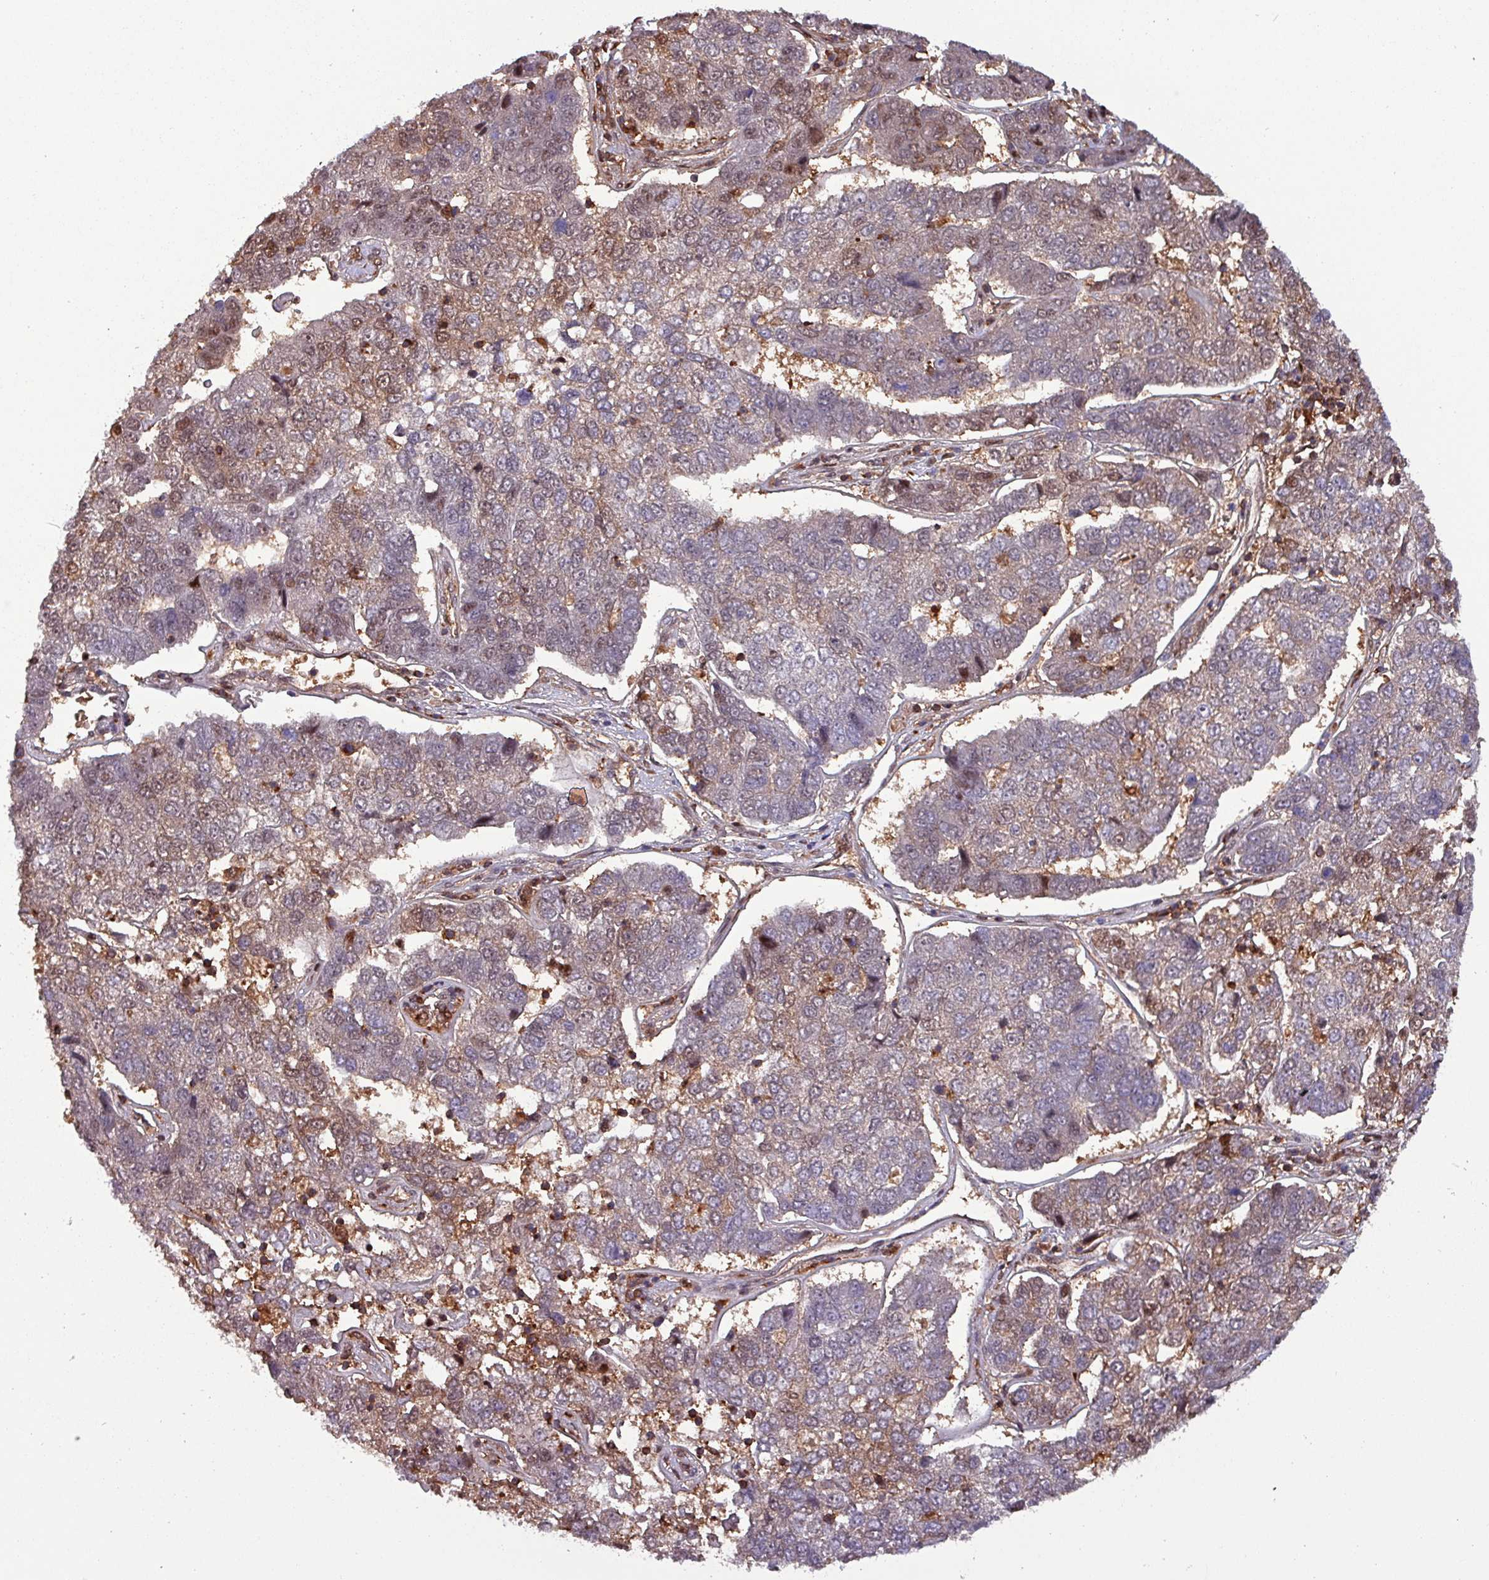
{"staining": {"intensity": "moderate", "quantity": "<25%", "location": "cytoplasmic/membranous,nuclear"}, "tissue": "pancreatic cancer", "cell_type": "Tumor cells", "image_type": "cancer", "snomed": [{"axis": "morphology", "description": "Adenocarcinoma, NOS"}, {"axis": "topography", "description": "Pancreas"}], "caption": "Pancreatic adenocarcinoma tissue displays moderate cytoplasmic/membranous and nuclear staining in about <25% of tumor cells, visualized by immunohistochemistry. (DAB = brown stain, brightfield microscopy at high magnification).", "gene": "PSMB8", "patient": {"sex": "female", "age": 61}}